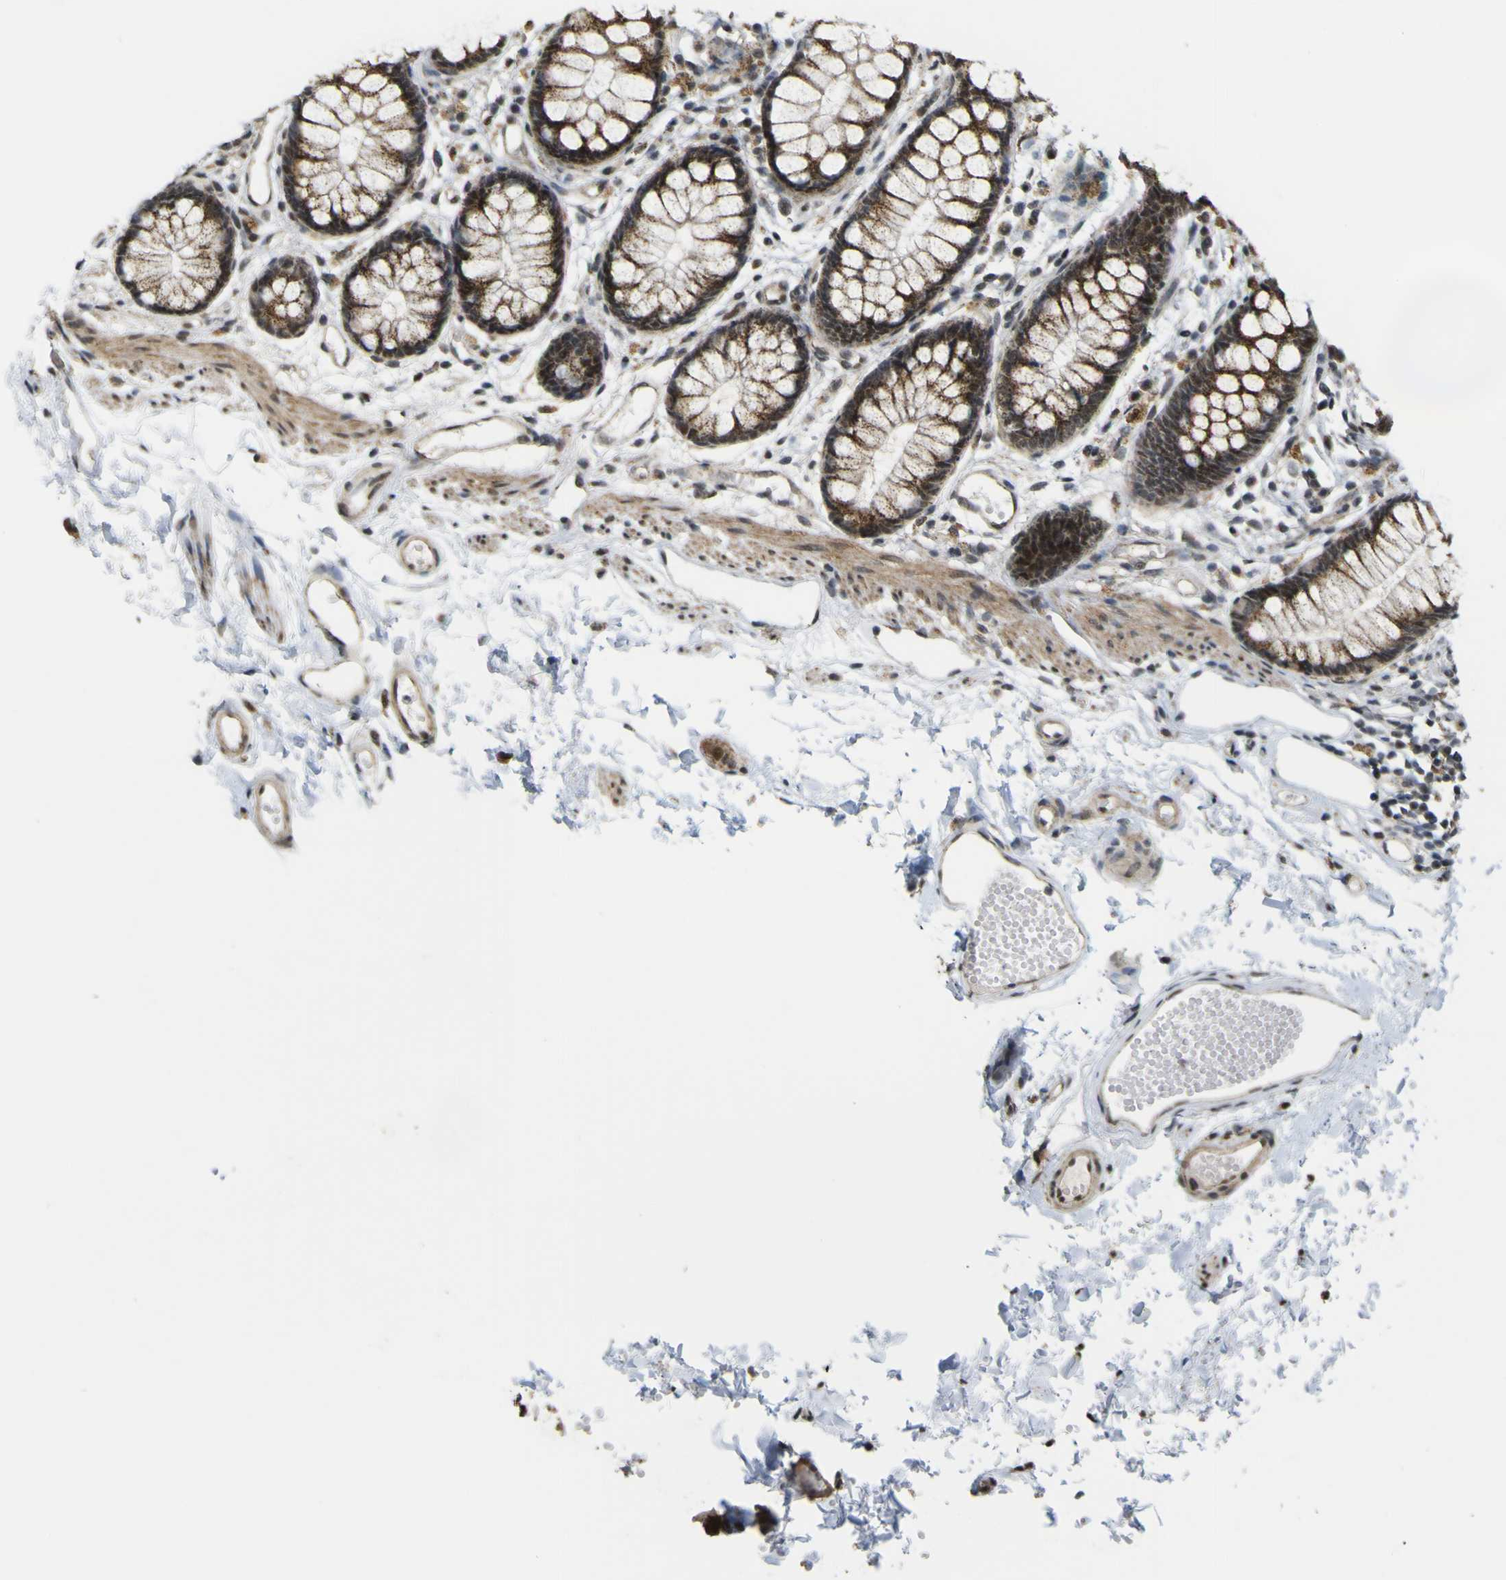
{"staining": {"intensity": "strong", "quantity": ">75%", "location": "cytoplasmic/membranous"}, "tissue": "rectum", "cell_type": "Glandular cells", "image_type": "normal", "snomed": [{"axis": "morphology", "description": "Normal tissue, NOS"}, {"axis": "topography", "description": "Rectum"}], "caption": "A high amount of strong cytoplasmic/membranous expression is identified in about >75% of glandular cells in normal rectum. The protein of interest is stained brown, and the nuclei are stained in blue (DAB (3,3'-diaminobenzidine) IHC with brightfield microscopy, high magnification).", "gene": "ACBD5", "patient": {"sex": "female", "age": 66}}